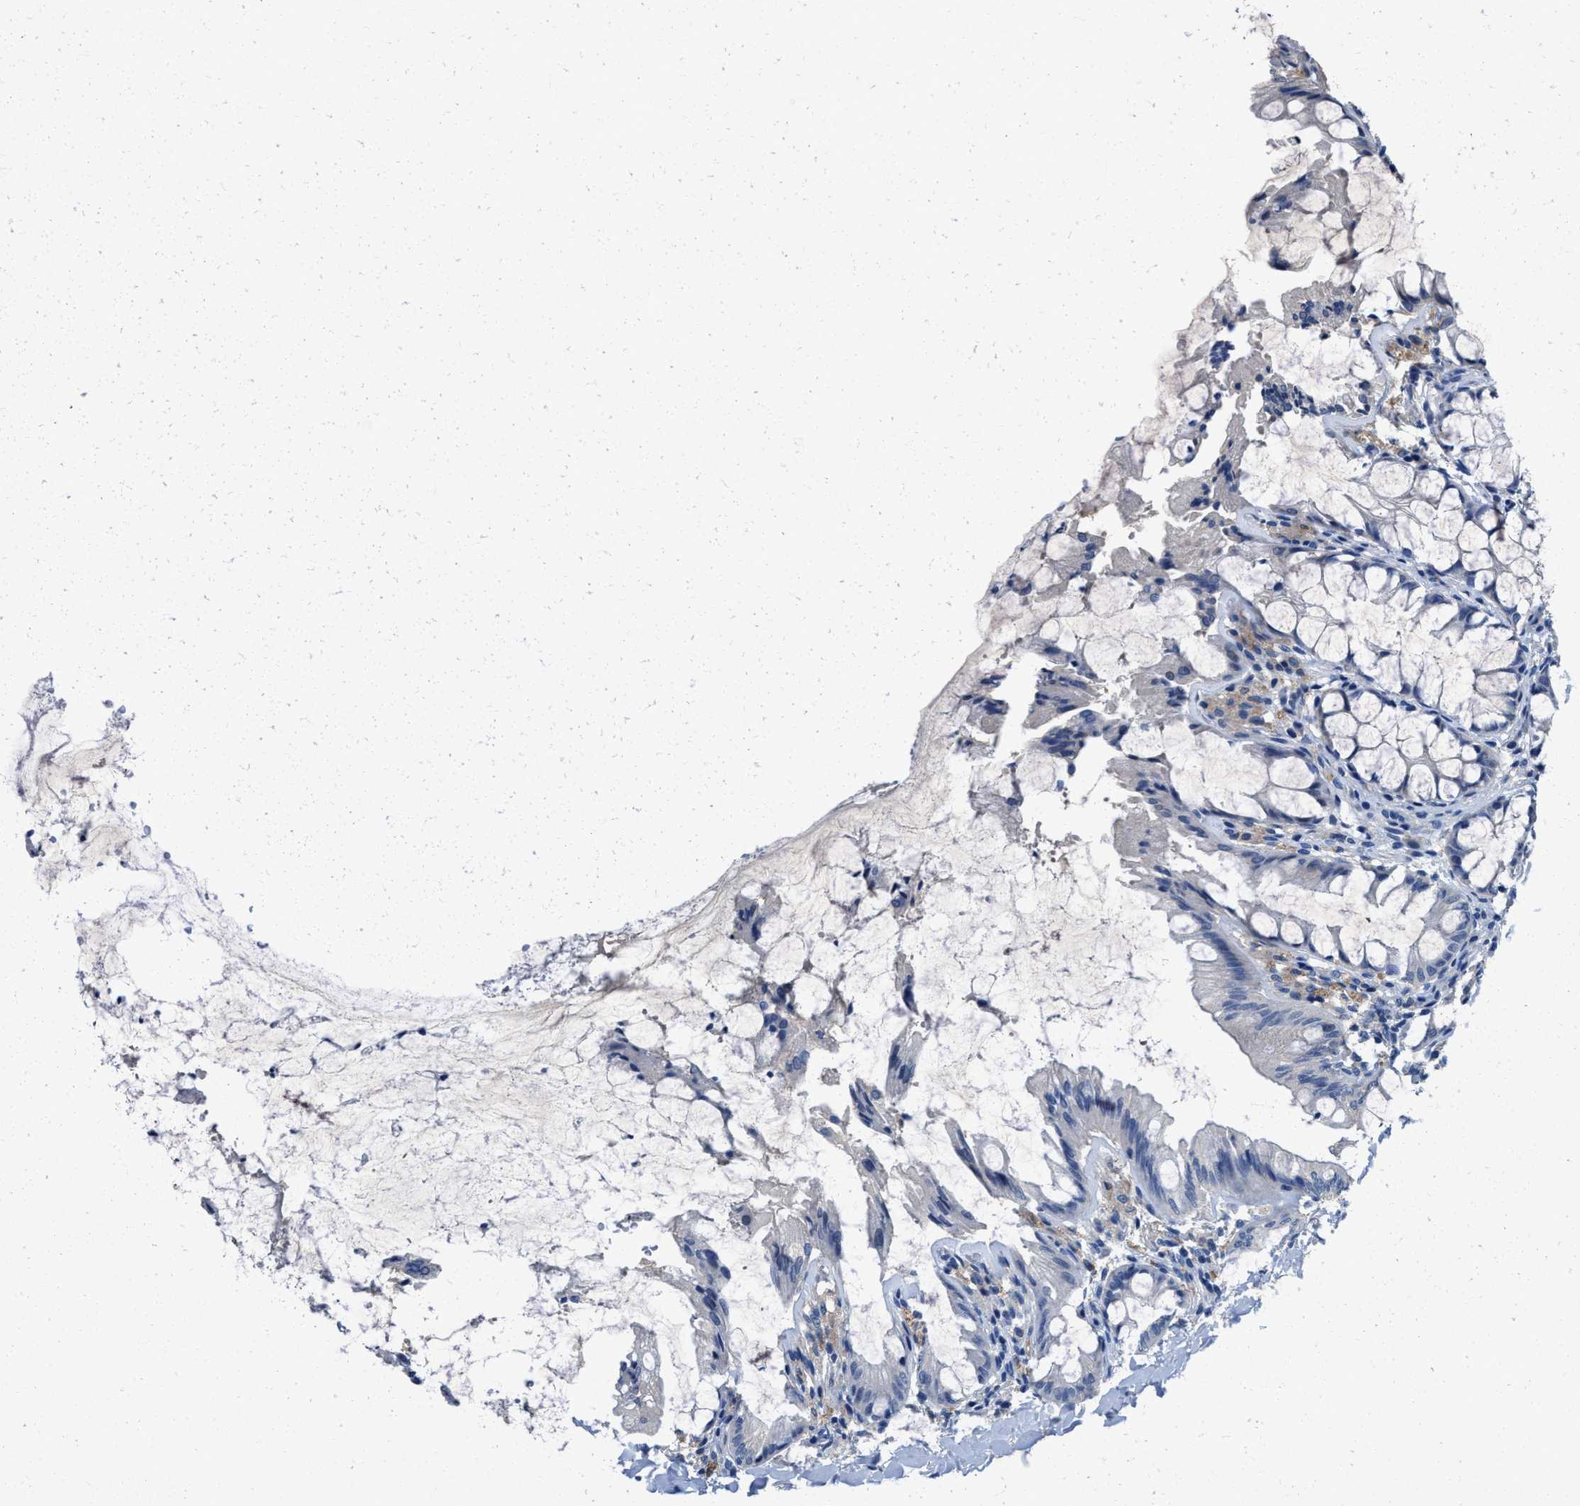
{"staining": {"intensity": "weak", "quantity": ">75%", "location": "cytoplasmic/membranous"}, "tissue": "colon", "cell_type": "Endothelial cells", "image_type": "normal", "snomed": [{"axis": "morphology", "description": "Normal tissue, NOS"}, {"axis": "topography", "description": "Colon"}], "caption": "Immunohistochemistry (IHC) photomicrograph of benign colon: human colon stained using immunohistochemistry displays low levels of weak protein expression localized specifically in the cytoplasmic/membranous of endothelial cells, appearing as a cytoplasmic/membranous brown color.", "gene": "PEG10", "patient": {"sex": "male", "age": 47}}